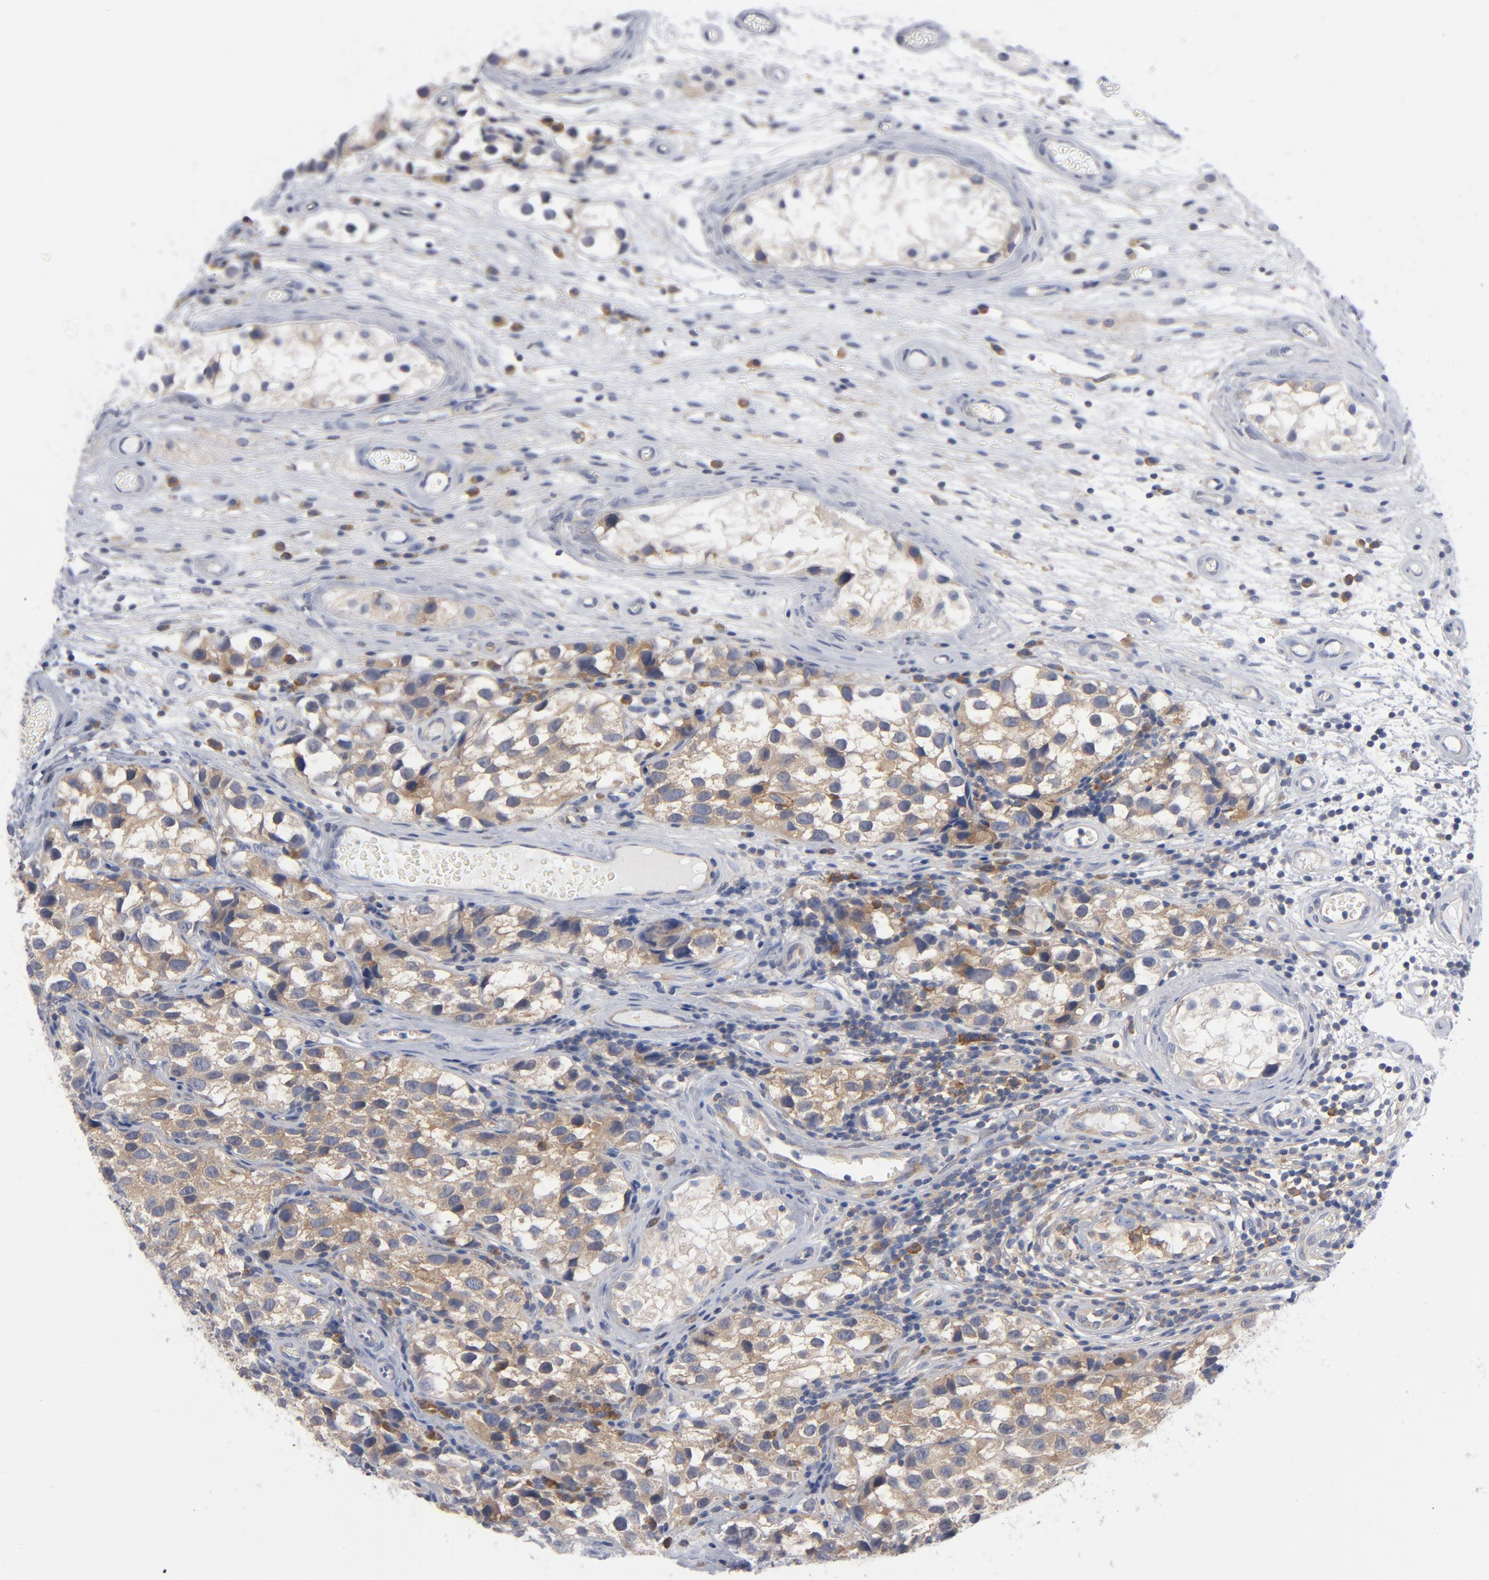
{"staining": {"intensity": "moderate", "quantity": "25%-75%", "location": "cytoplasmic/membranous"}, "tissue": "testis cancer", "cell_type": "Tumor cells", "image_type": "cancer", "snomed": [{"axis": "morphology", "description": "Seminoma, NOS"}, {"axis": "topography", "description": "Testis"}], "caption": "Moderate cytoplasmic/membranous staining is seen in approximately 25%-75% of tumor cells in testis cancer (seminoma).", "gene": "CD86", "patient": {"sex": "male", "age": 39}}